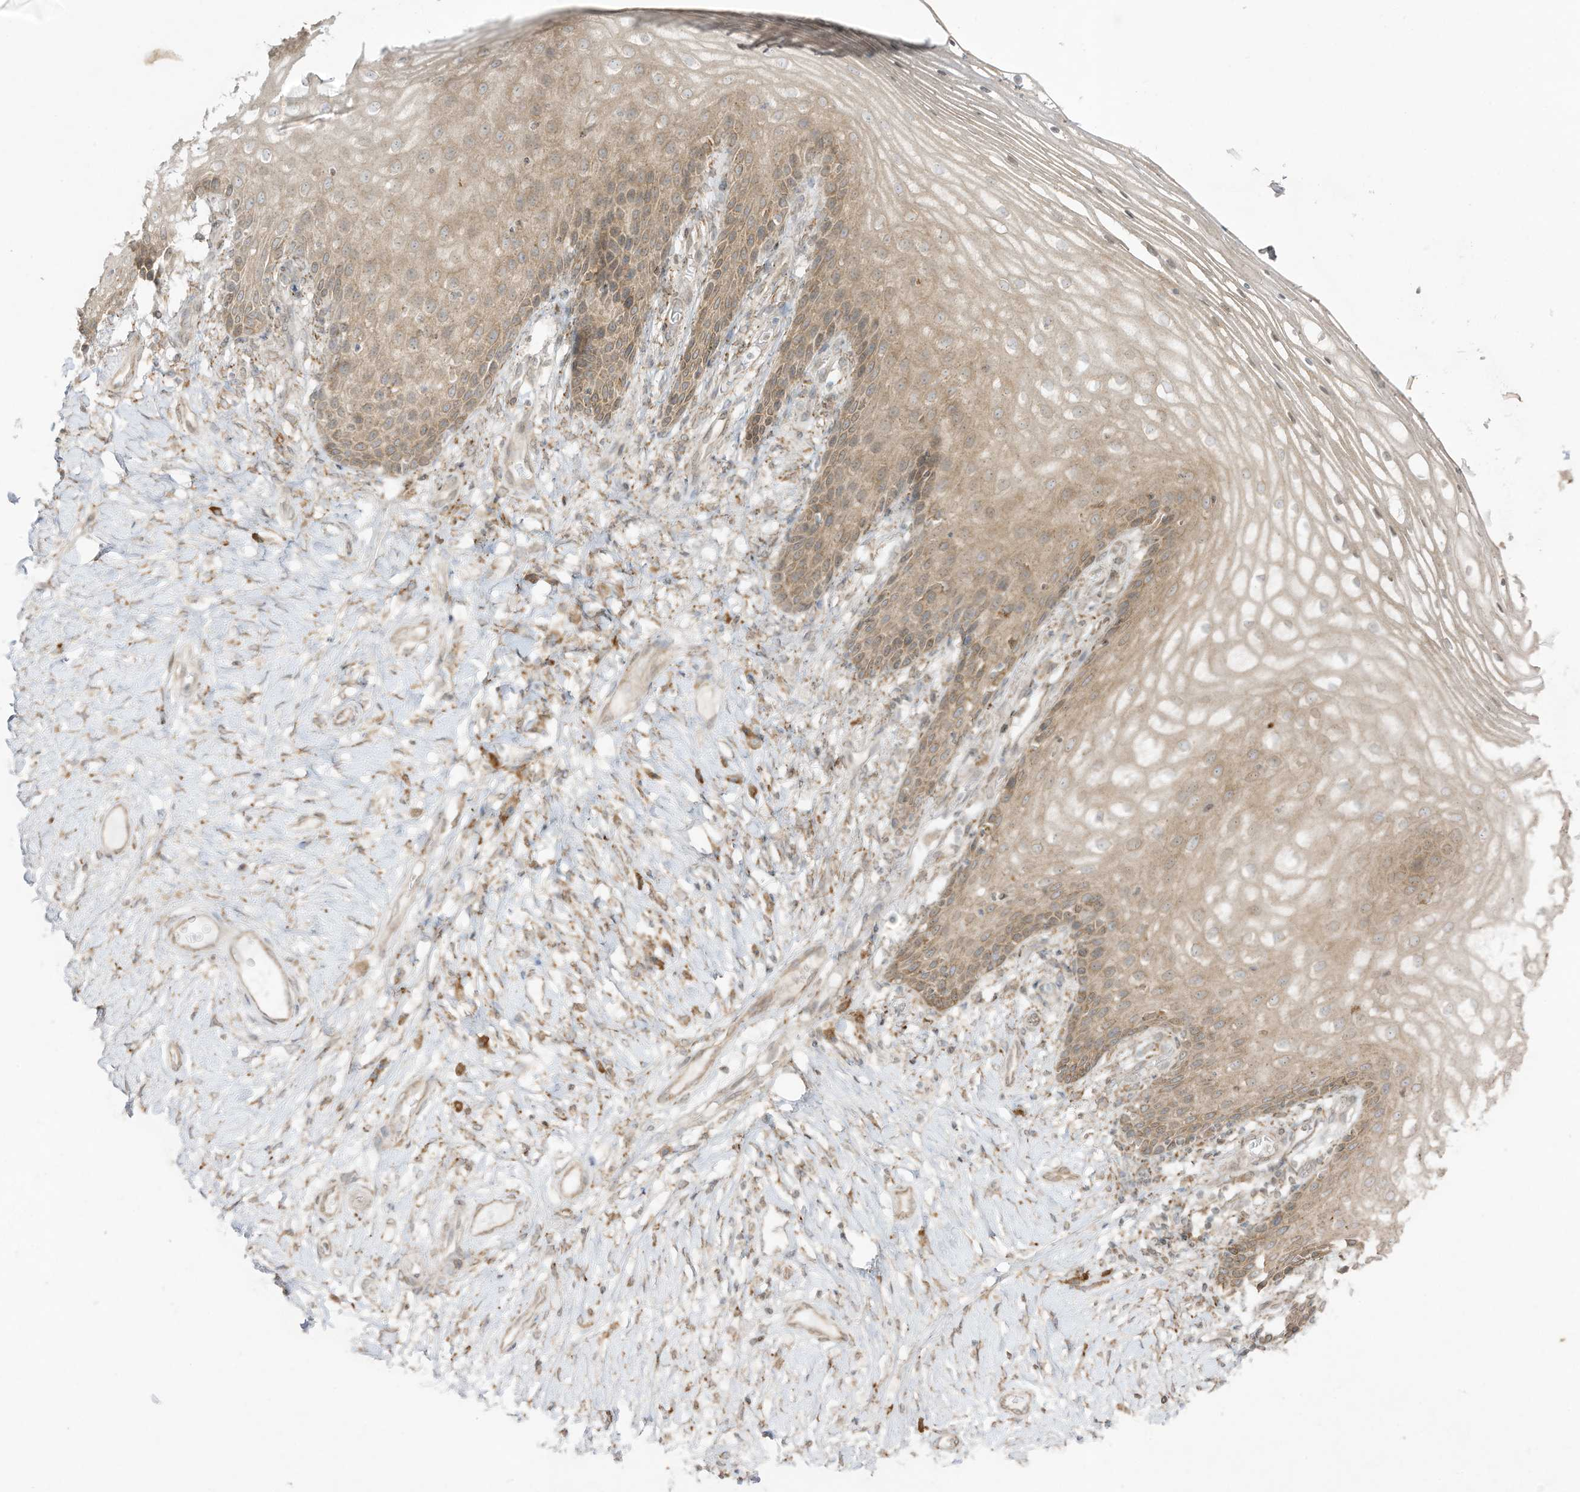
{"staining": {"intensity": "weak", "quantity": "25%-75%", "location": "cytoplasmic/membranous"}, "tissue": "vagina", "cell_type": "Squamous epithelial cells", "image_type": "normal", "snomed": [{"axis": "morphology", "description": "Normal tissue, NOS"}, {"axis": "topography", "description": "Vagina"}], "caption": "High-magnification brightfield microscopy of normal vagina stained with DAB (brown) and counterstained with hematoxylin (blue). squamous epithelial cells exhibit weak cytoplasmic/membranous staining is present in about25%-75% of cells.", "gene": "PTK6", "patient": {"sex": "female", "age": 60}}